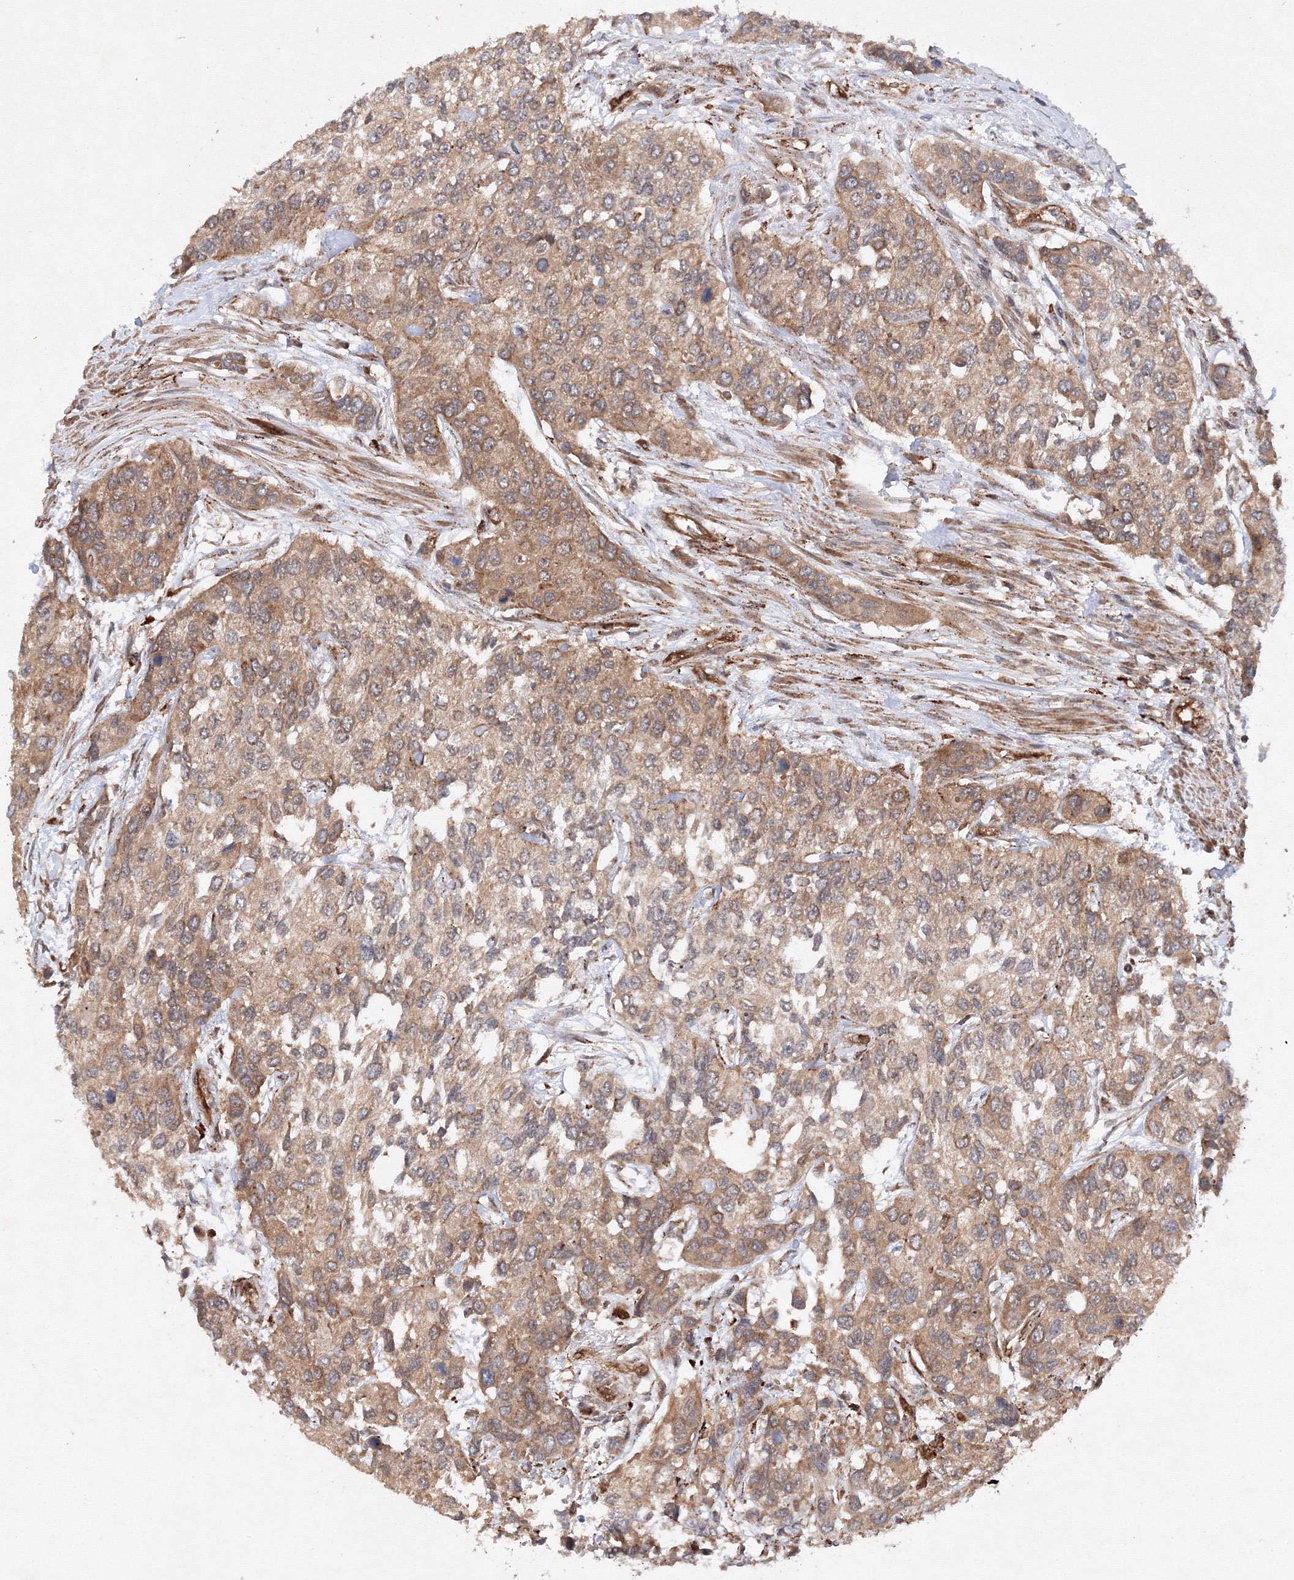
{"staining": {"intensity": "moderate", "quantity": ">75%", "location": "cytoplasmic/membranous"}, "tissue": "urothelial cancer", "cell_type": "Tumor cells", "image_type": "cancer", "snomed": [{"axis": "morphology", "description": "Normal tissue, NOS"}, {"axis": "morphology", "description": "Urothelial carcinoma, High grade"}, {"axis": "topography", "description": "Vascular tissue"}, {"axis": "topography", "description": "Urinary bladder"}], "caption": "This image reveals urothelial cancer stained with immunohistochemistry to label a protein in brown. The cytoplasmic/membranous of tumor cells show moderate positivity for the protein. Nuclei are counter-stained blue.", "gene": "DCTD", "patient": {"sex": "female", "age": 56}}